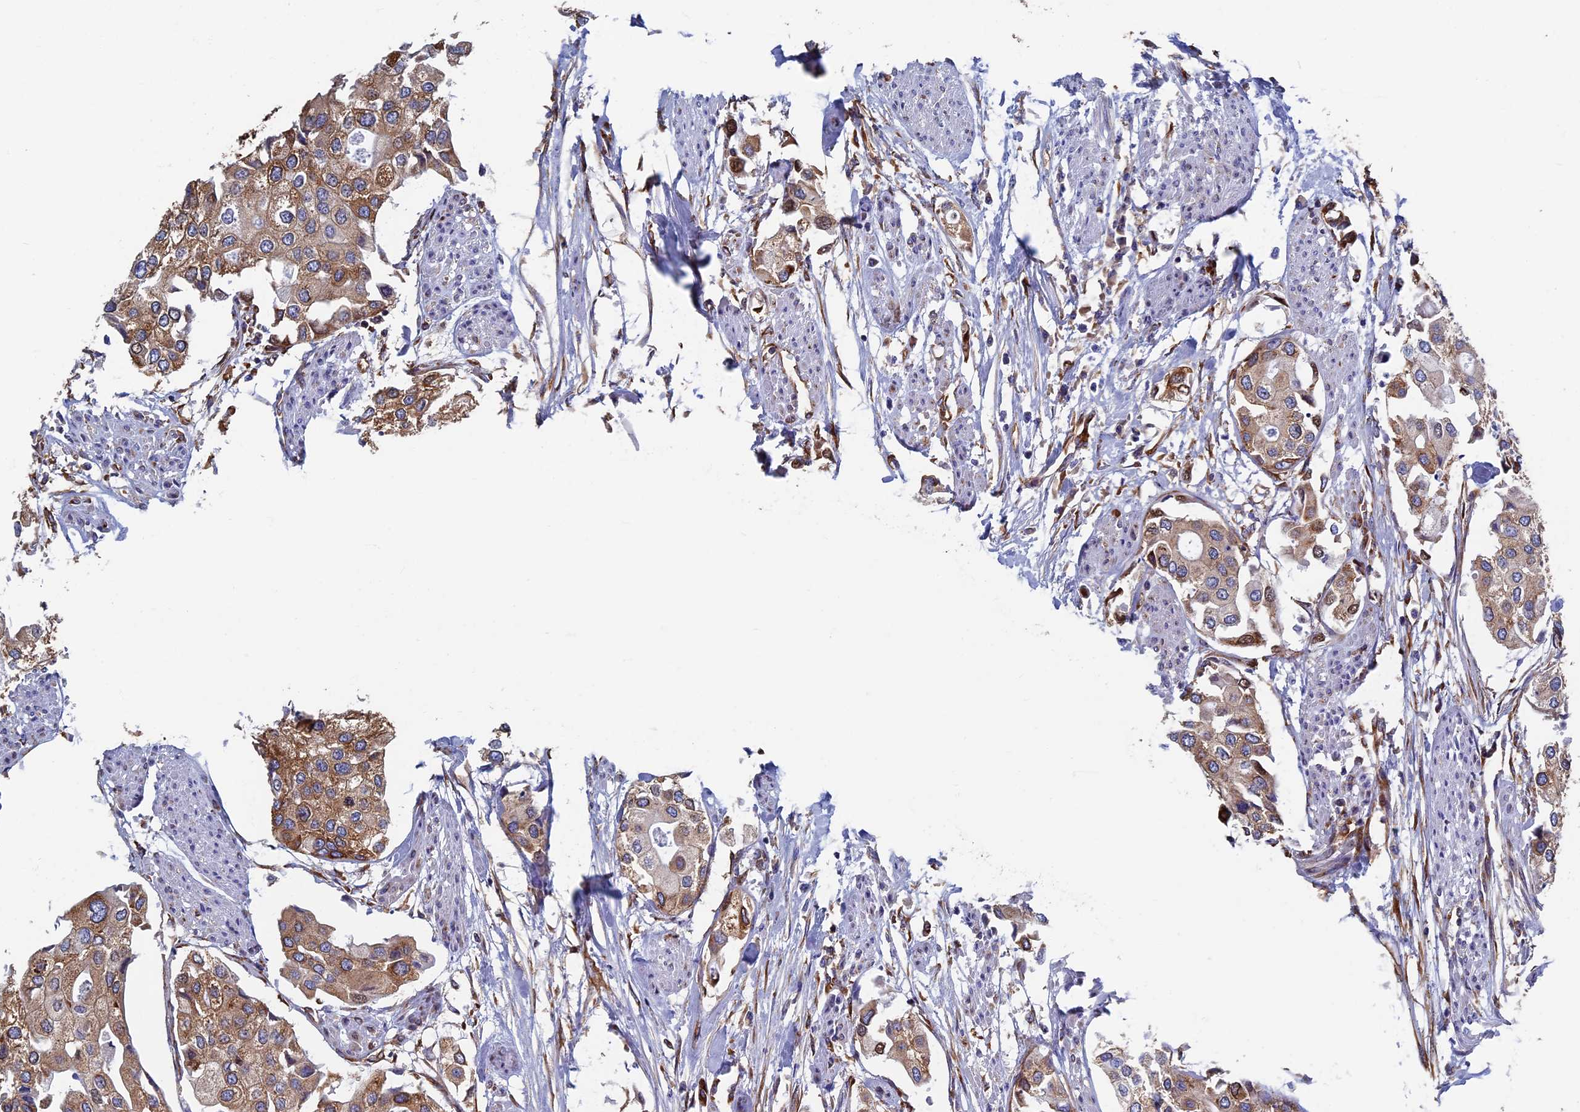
{"staining": {"intensity": "moderate", "quantity": ">75%", "location": "cytoplasmic/membranous"}, "tissue": "urothelial cancer", "cell_type": "Tumor cells", "image_type": "cancer", "snomed": [{"axis": "morphology", "description": "Urothelial carcinoma, High grade"}, {"axis": "topography", "description": "Urinary bladder"}], "caption": "Tumor cells show medium levels of moderate cytoplasmic/membranous positivity in about >75% of cells in human urothelial cancer.", "gene": "YBX1", "patient": {"sex": "male", "age": 64}}